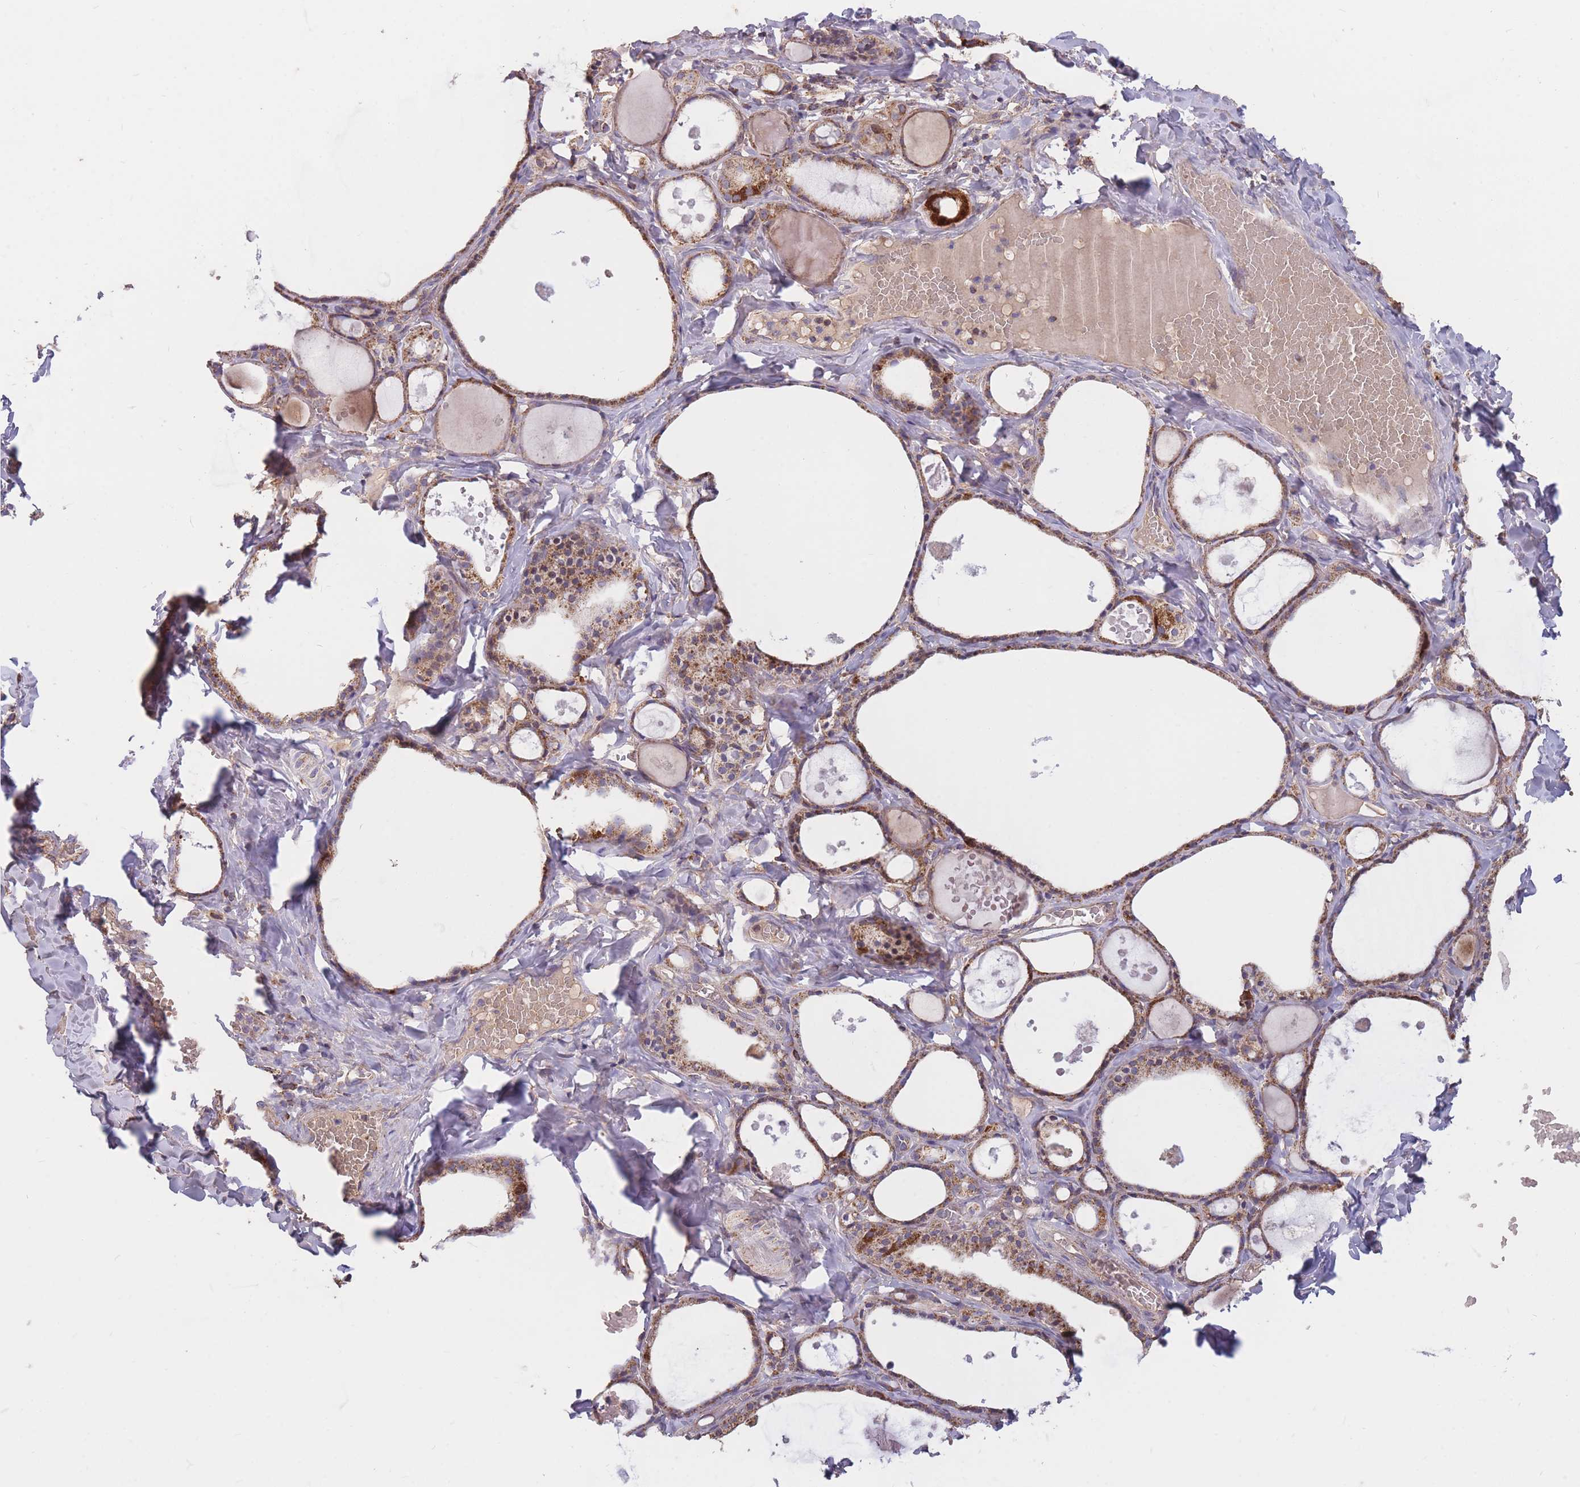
{"staining": {"intensity": "strong", "quantity": ">75%", "location": "cytoplasmic/membranous"}, "tissue": "thyroid gland", "cell_type": "Glandular cells", "image_type": "normal", "snomed": [{"axis": "morphology", "description": "Normal tissue, NOS"}, {"axis": "topography", "description": "Thyroid gland"}], "caption": "Protein expression analysis of unremarkable thyroid gland demonstrates strong cytoplasmic/membranous expression in approximately >75% of glandular cells. The protein is stained brown, and the nuclei are stained in blue (DAB (3,3'-diaminobenzidine) IHC with brightfield microscopy, high magnification).", "gene": "PTPMT1", "patient": {"sex": "male", "age": 56}}